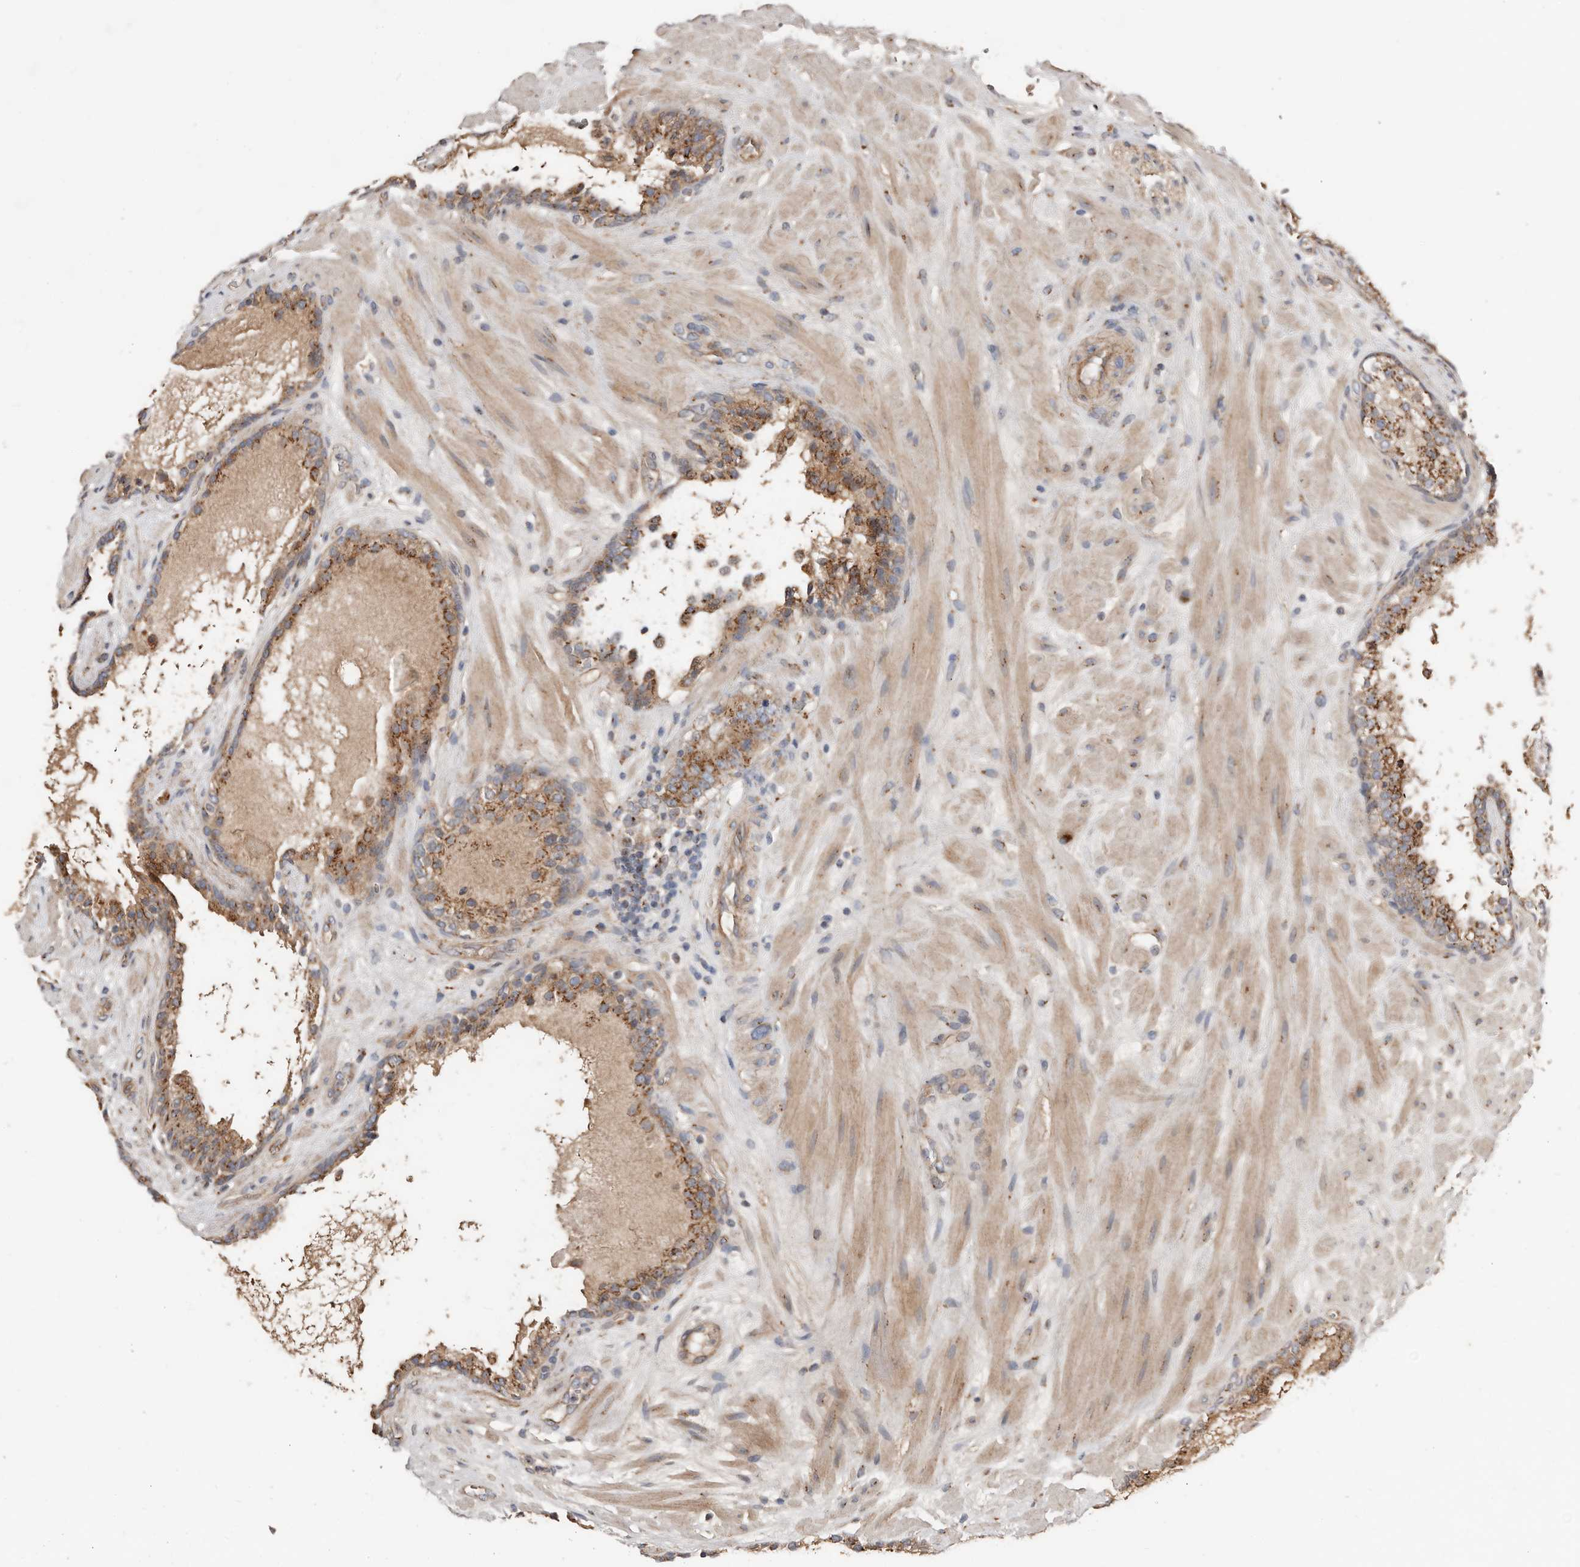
{"staining": {"intensity": "moderate", "quantity": ">75%", "location": "cytoplasmic/membranous"}, "tissue": "prostate cancer", "cell_type": "Tumor cells", "image_type": "cancer", "snomed": [{"axis": "morphology", "description": "Adenocarcinoma, High grade"}, {"axis": "topography", "description": "Prostate"}], "caption": "Immunohistochemistry photomicrograph of neoplastic tissue: human high-grade adenocarcinoma (prostate) stained using immunohistochemistry (IHC) exhibits medium levels of moderate protein expression localized specifically in the cytoplasmic/membranous of tumor cells, appearing as a cytoplasmic/membranous brown color.", "gene": "COG1", "patient": {"sex": "male", "age": 56}}